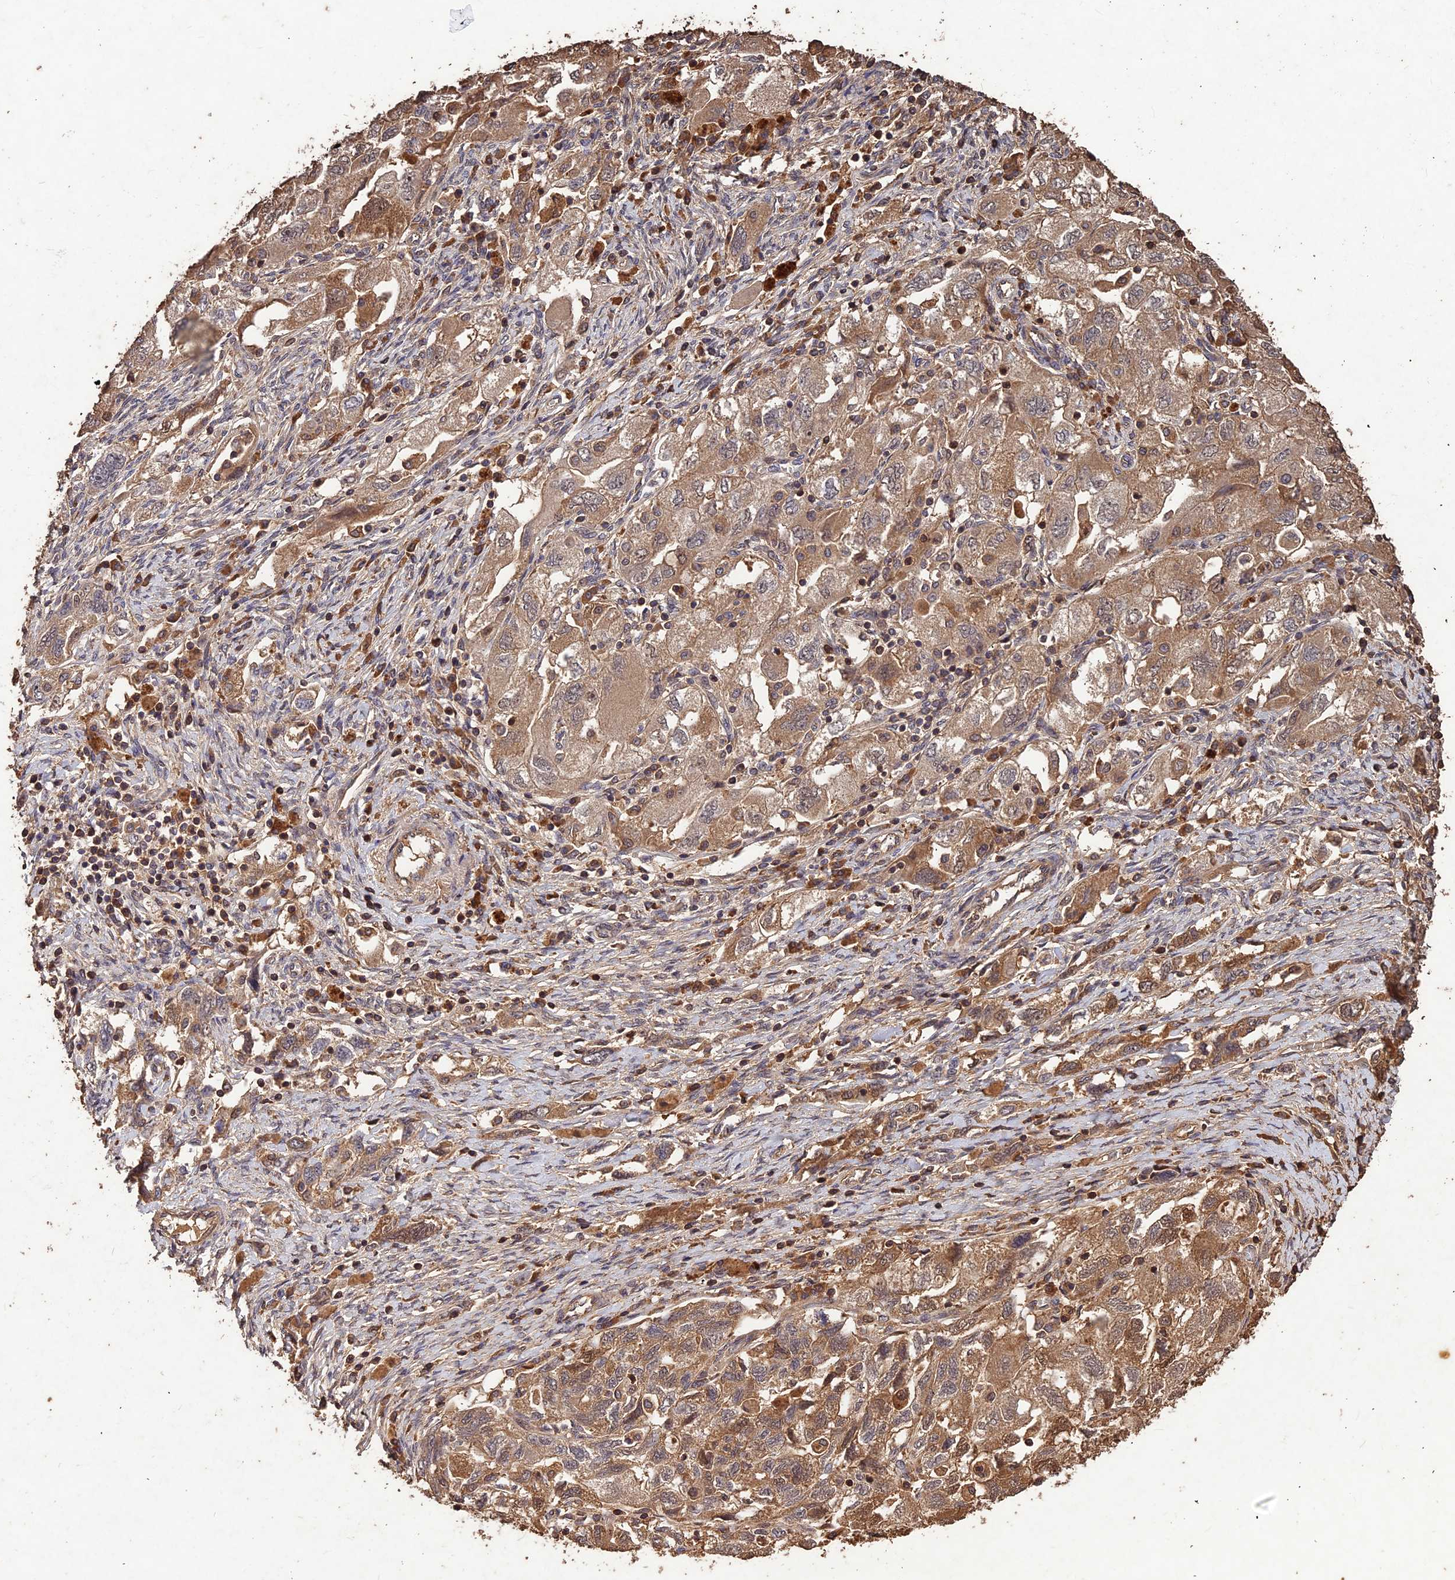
{"staining": {"intensity": "moderate", "quantity": ">75%", "location": "cytoplasmic/membranous,nuclear"}, "tissue": "ovarian cancer", "cell_type": "Tumor cells", "image_type": "cancer", "snomed": [{"axis": "morphology", "description": "Carcinoma, NOS"}, {"axis": "morphology", "description": "Cystadenocarcinoma, serous, NOS"}, {"axis": "topography", "description": "Ovary"}], "caption": "Tumor cells show medium levels of moderate cytoplasmic/membranous and nuclear staining in about >75% of cells in human ovarian cancer.", "gene": "SYMPK", "patient": {"sex": "female", "age": 69}}